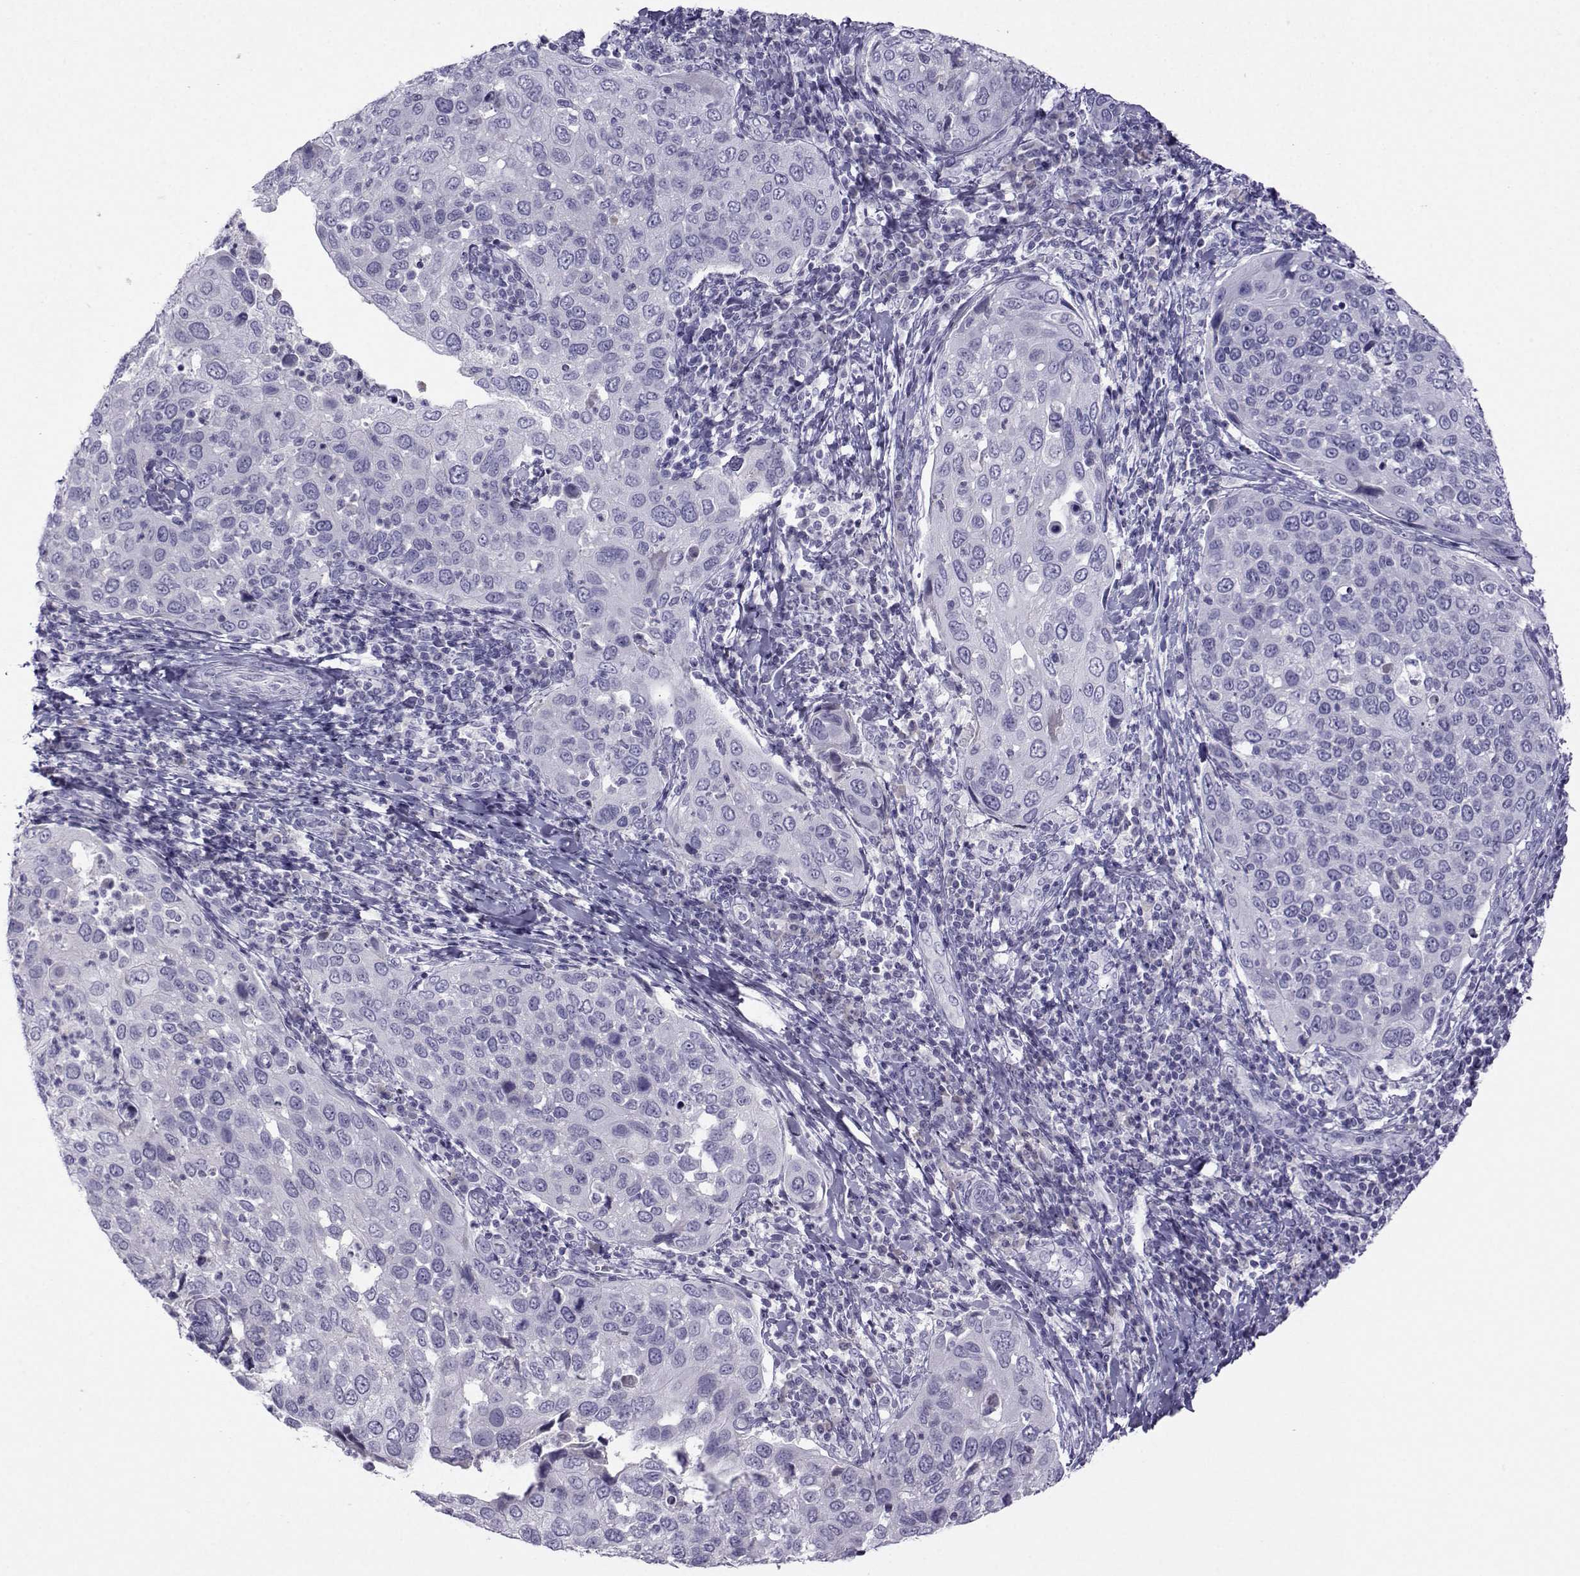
{"staining": {"intensity": "negative", "quantity": "none", "location": "none"}, "tissue": "cervical cancer", "cell_type": "Tumor cells", "image_type": "cancer", "snomed": [{"axis": "morphology", "description": "Squamous cell carcinoma, NOS"}, {"axis": "topography", "description": "Cervix"}], "caption": "A histopathology image of cervical cancer (squamous cell carcinoma) stained for a protein exhibits no brown staining in tumor cells. (DAB IHC visualized using brightfield microscopy, high magnification).", "gene": "ARMC2", "patient": {"sex": "female", "age": 54}}